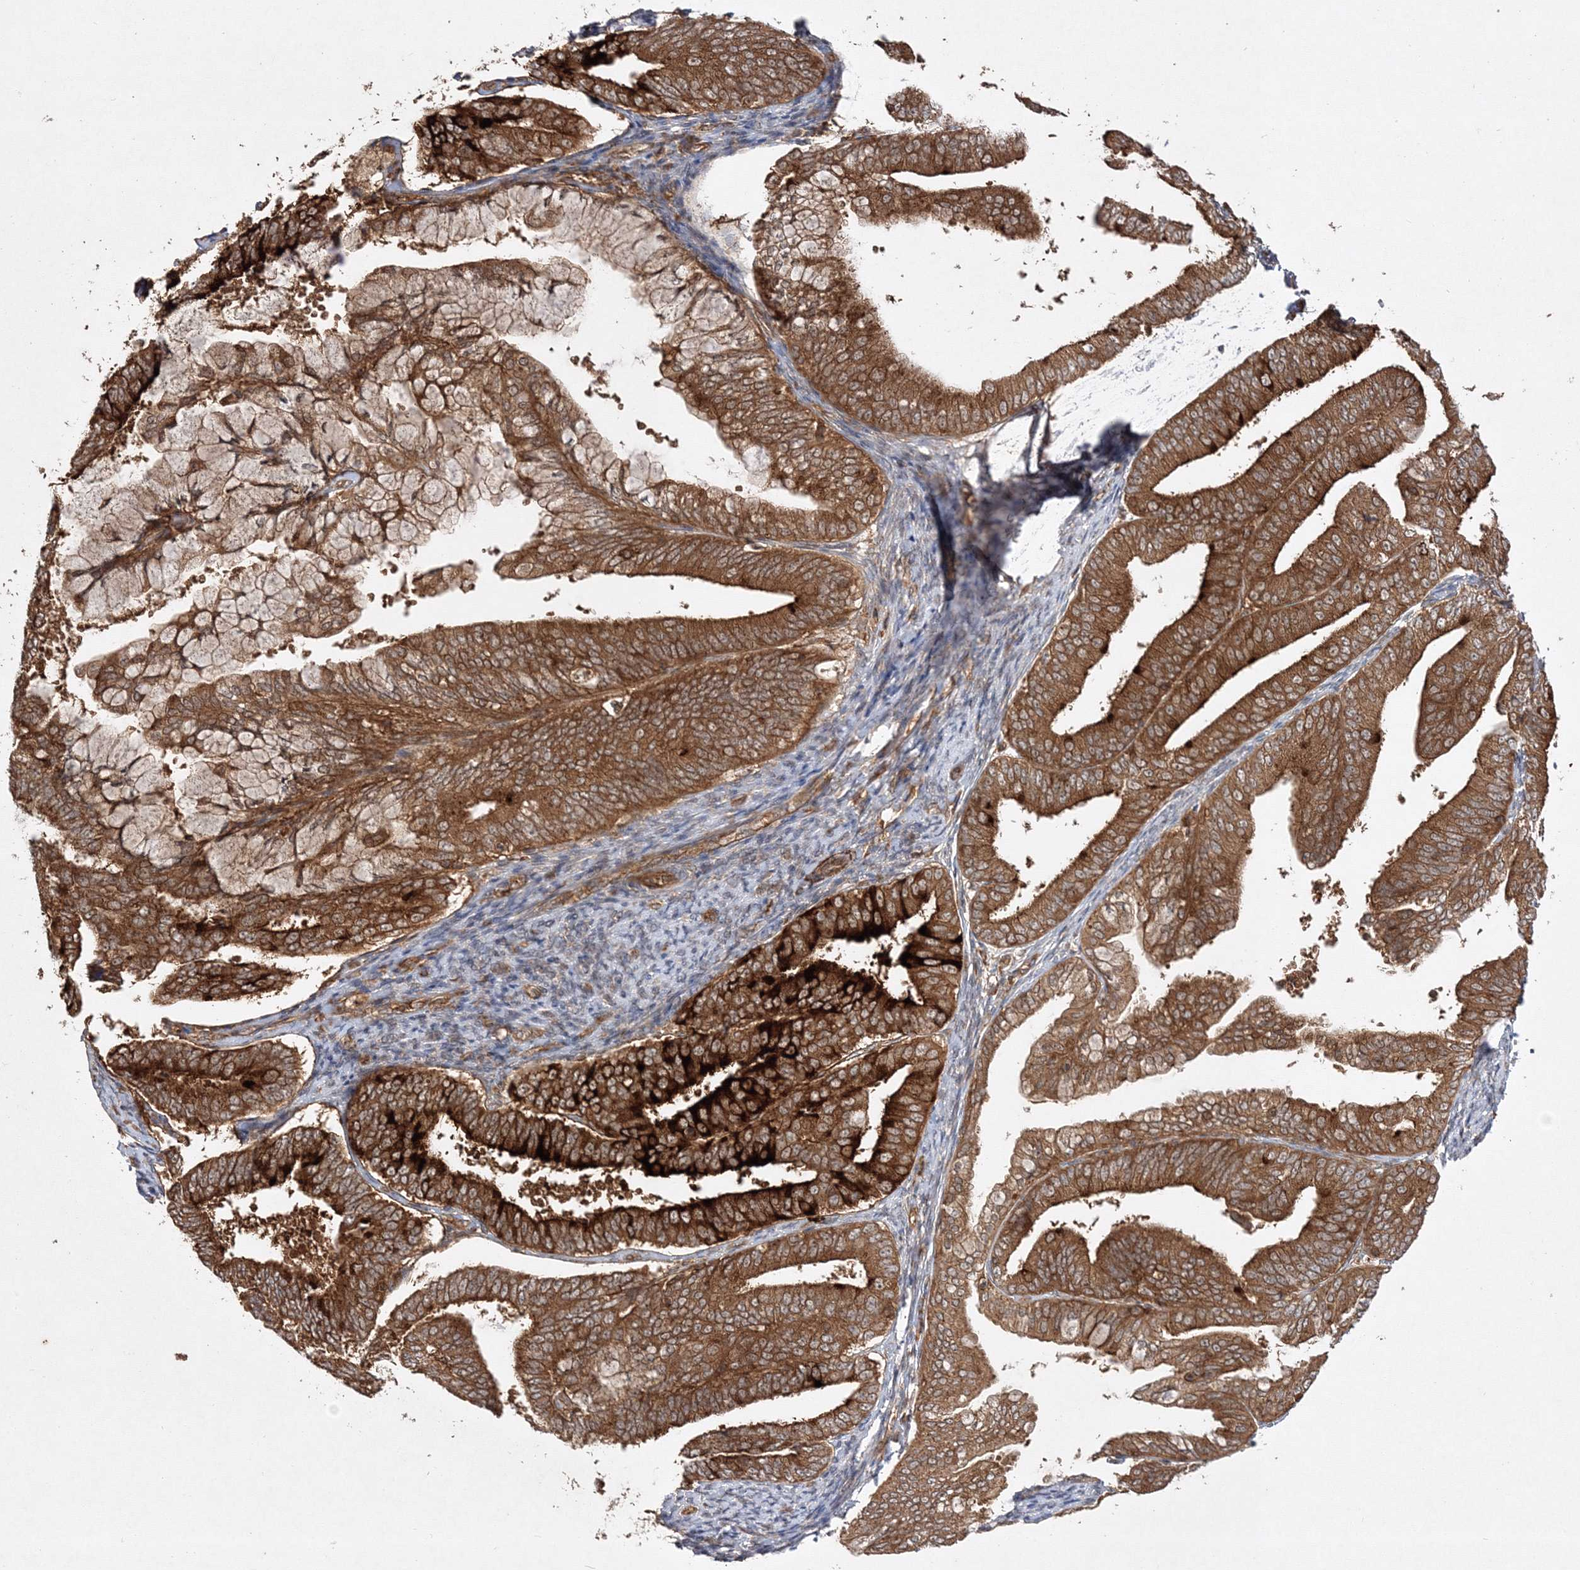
{"staining": {"intensity": "strong", "quantity": ">75%", "location": "cytoplasmic/membranous"}, "tissue": "endometrial cancer", "cell_type": "Tumor cells", "image_type": "cancer", "snomed": [{"axis": "morphology", "description": "Adenocarcinoma, NOS"}, {"axis": "topography", "description": "Endometrium"}], "caption": "High-magnification brightfield microscopy of endometrial cancer (adenocarcinoma) stained with DAB (brown) and counterstained with hematoxylin (blue). tumor cells exhibit strong cytoplasmic/membranous expression is seen in approximately>75% of cells. The staining was performed using DAB to visualize the protein expression in brown, while the nuclei were stained in blue with hematoxylin (Magnification: 20x).", "gene": "WDR37", "patient": {"sex": "female", "age": 63}}